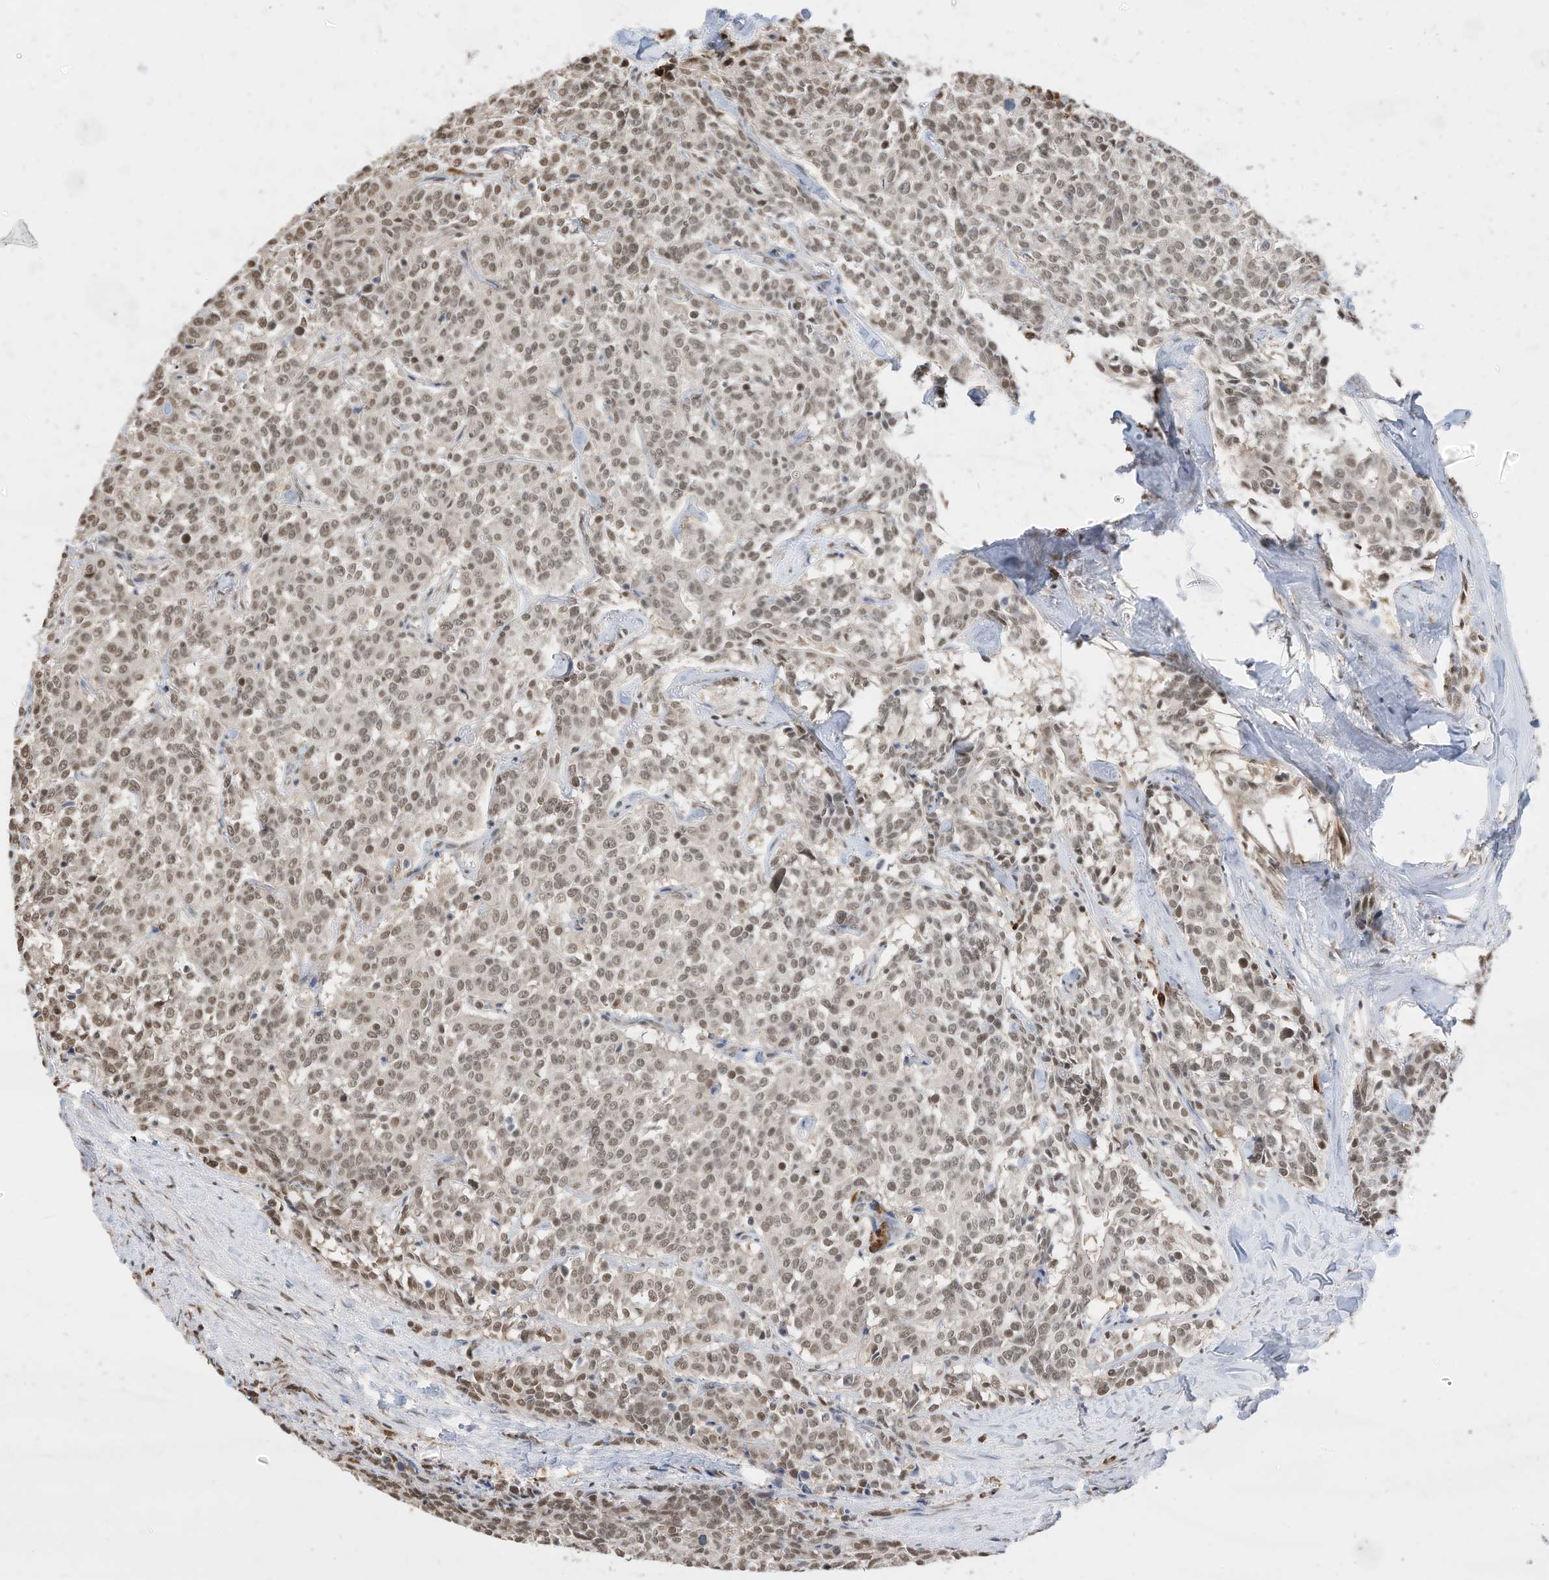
{"staining": {"intensity": "moderate", "quantity": ">75%", "location": "nuclear"}, "tissue": "carcinoid", "cell_type": "Tumor cells", "image_type": "cancer", "snomed": [{"axis": "morphology", "description": "Carcinoid, malignant, NOS"}, {"axis": "topography", "description": "Lung"}], "caption": "High-magnification brightfield microscopy of carcinoid stained with DAB (3,3'-diaminobenzidine) (brown) and counterstained with hematoxylin (blue). tumor cells exhibit moderate nuclear expression is identified in approximately>75% of cells.", "gene": "ZNF195", "patient": {"sex": "female", "age": 46}}